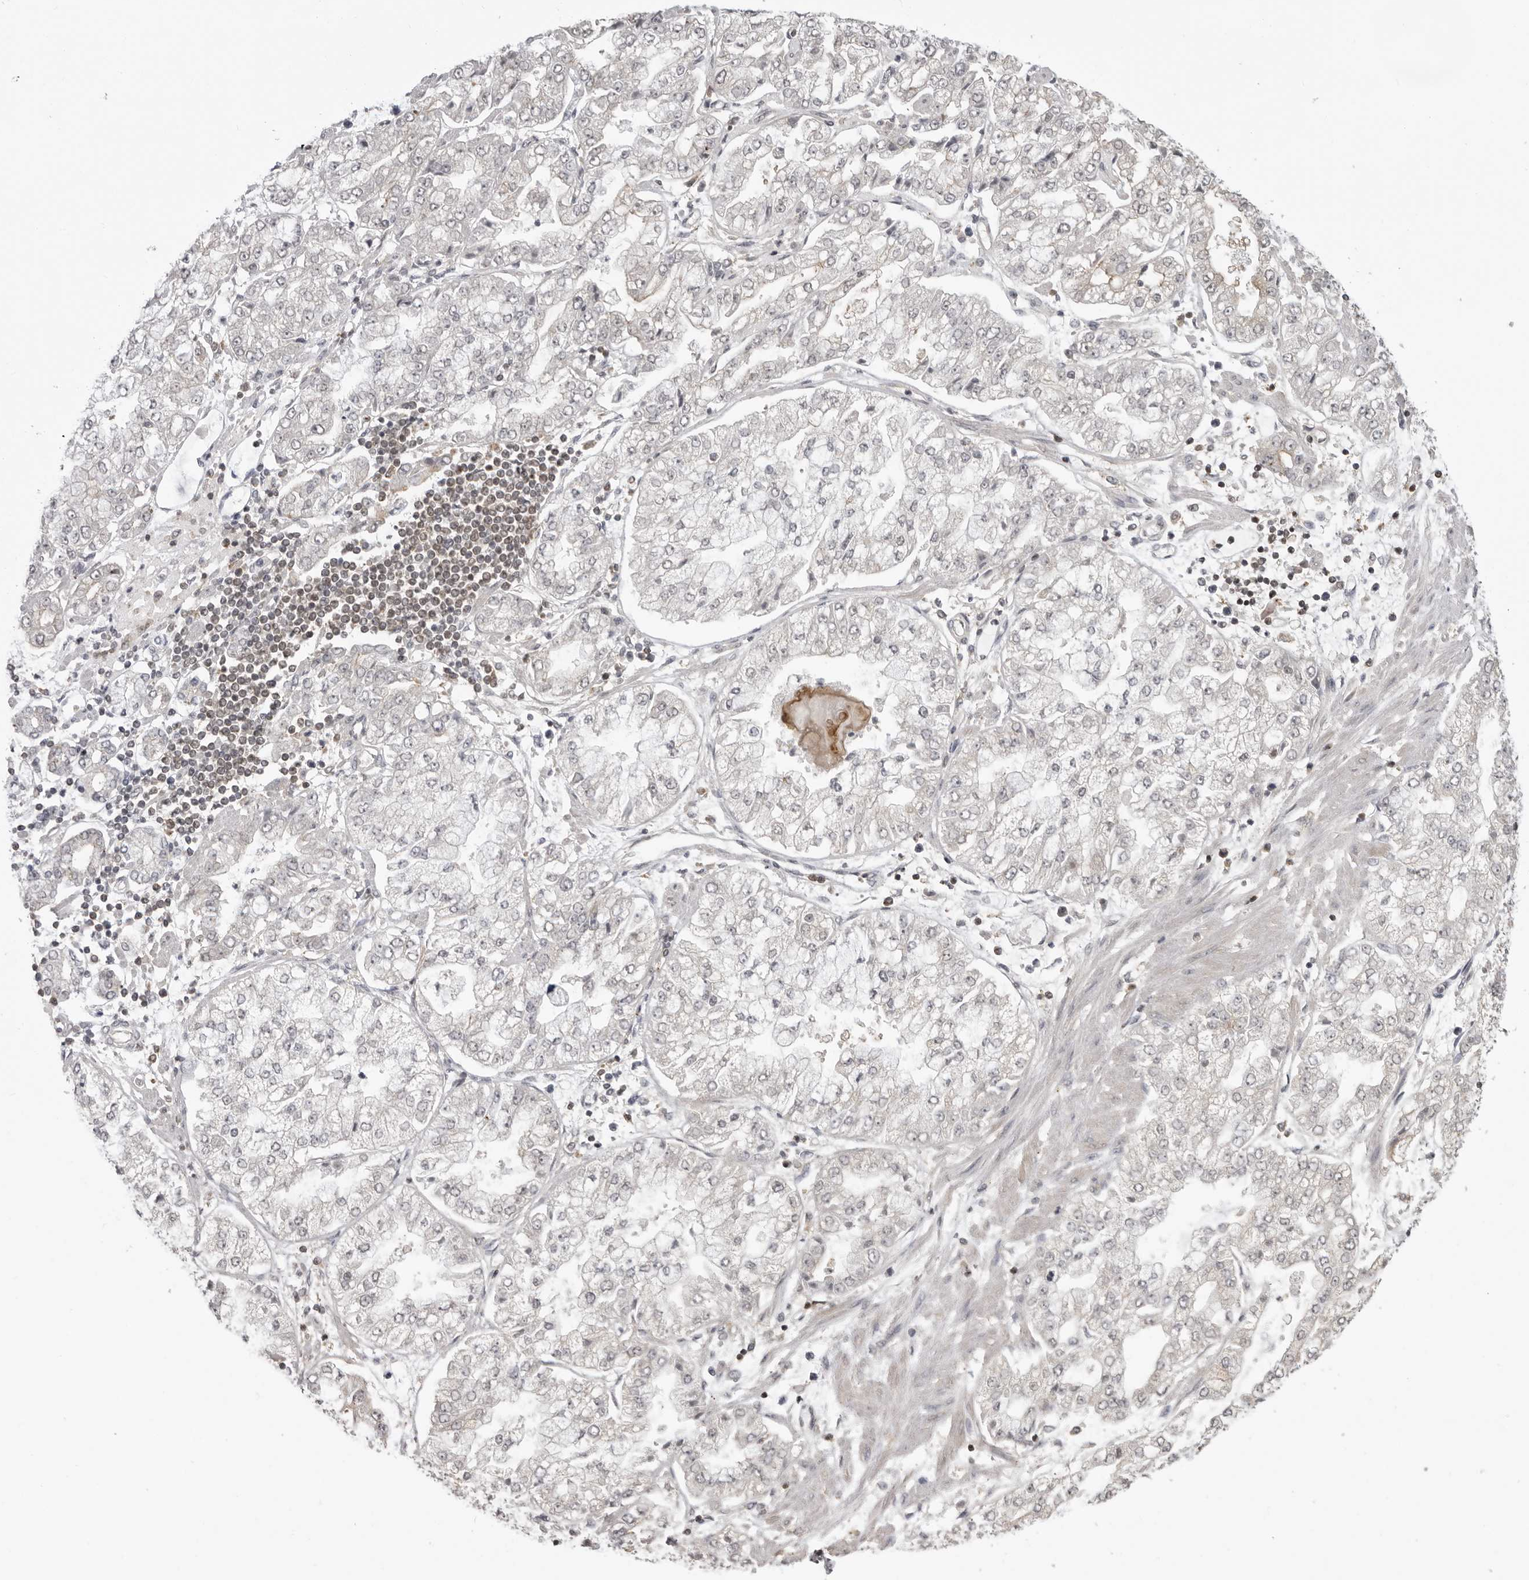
{"staining": {"intensity": "negative", "quantity": "none", "location": "none"}, "tissue": "stomach cancer", "cell_type": "Tumor cells", "image_type": "cancer", "snomed": [{"axis": "morphology", "description": "Adenocarcinoma, NOS"}, {"axis": "topography", "description": "Stomach"}], "caption": "Immunohistochemical staining of stomach cancer (adenocarcinoma) demonstrates no significant expression in tumor cells. Brightfield microscopy of immunohistochemistry stained with DAB (brown) and hematoxylin (blue), captured at high magnification.", "gene": "PDCL3", "patient": {"sex": "male", "age": 76}}